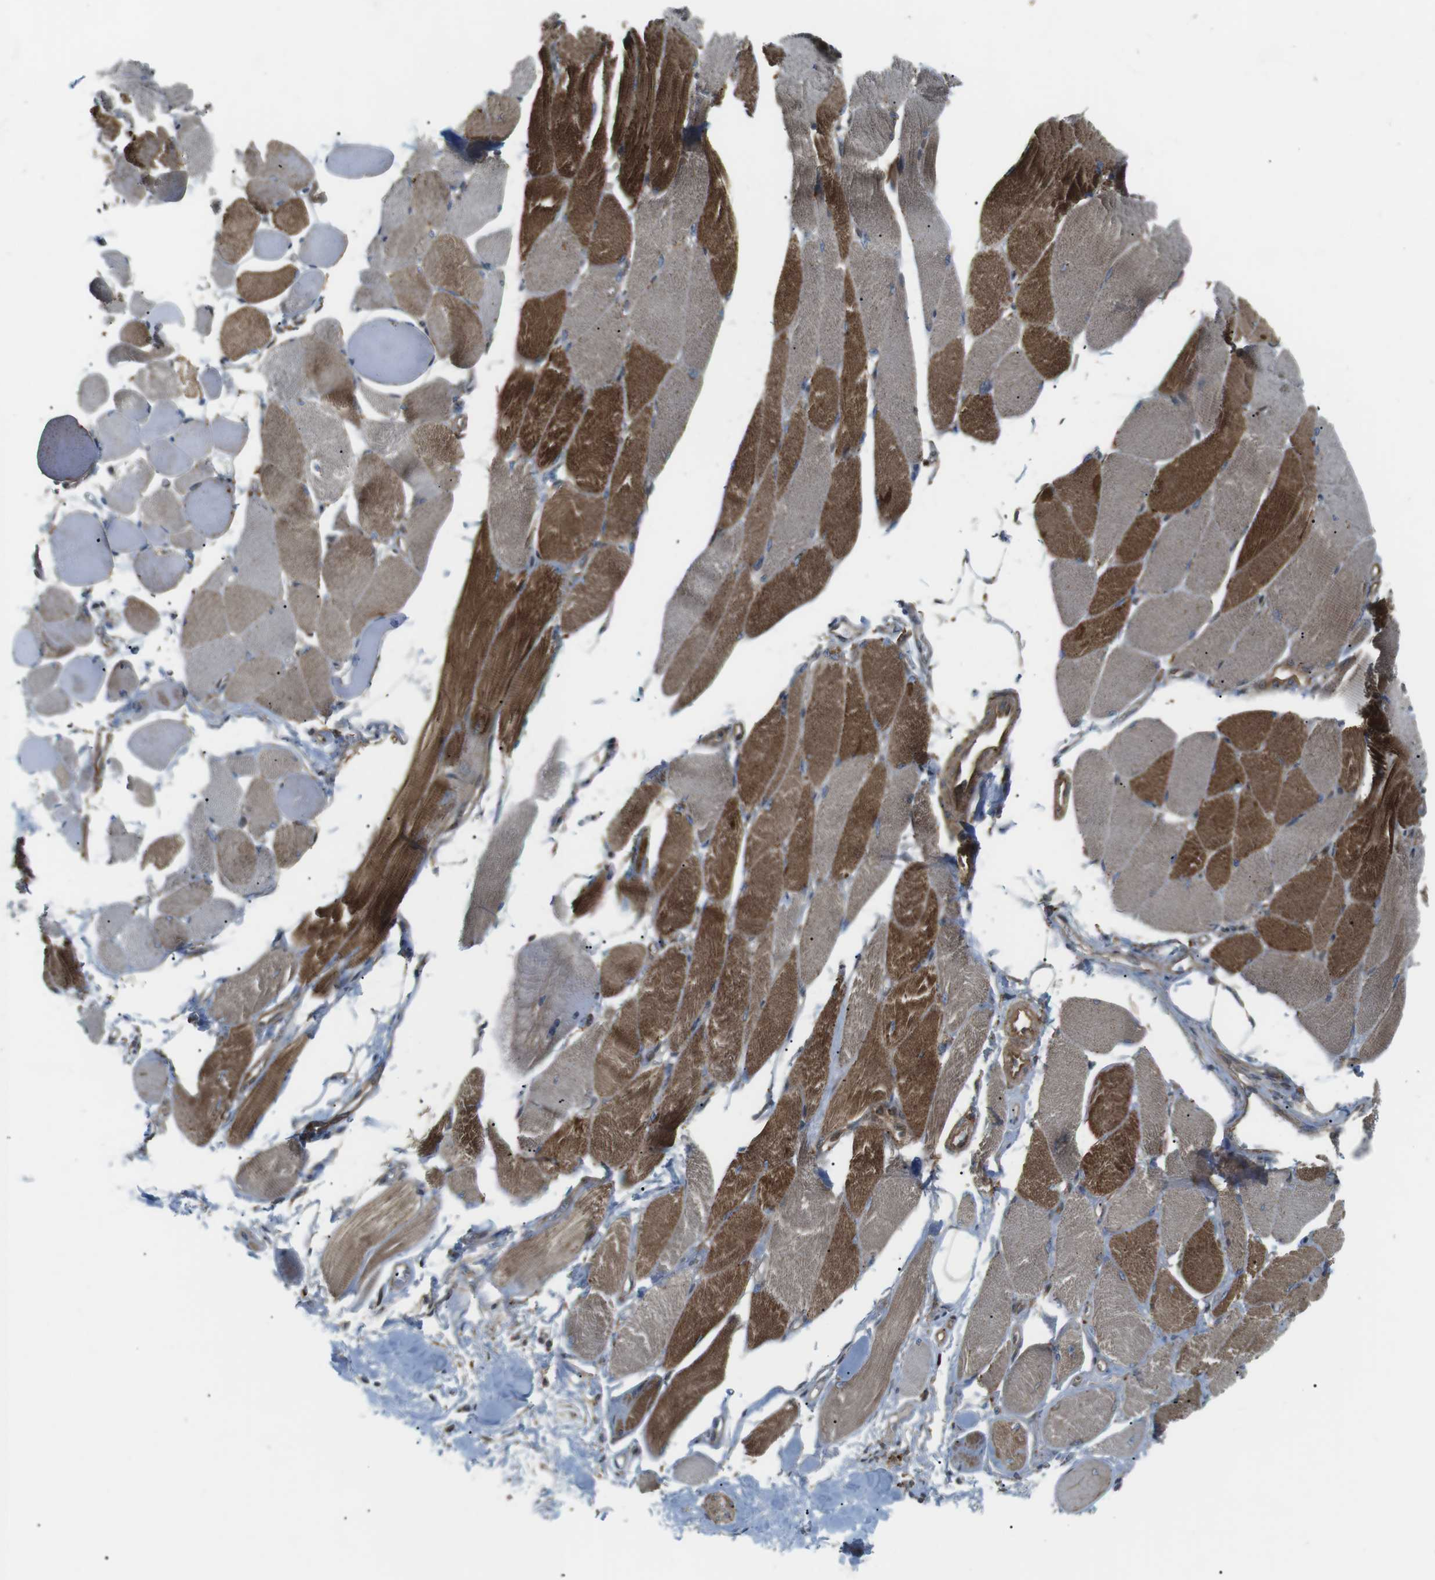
{"staining": {"intensity": "moderate", "quantity": ">75%", "location": "cytoplasmic/membranous"}, "tissue": "skeletal muscle", "cell_type": "Myocytes", "image_type": "normal", "snomed": [{"axis": "morphology", "description": "Normal tissue, NOS"}, {"axis": "topography", "description": "Skeletal muscle"}, {"axis": "topography", "description": "Peripheral nerve tissue"}], "caption": "Skeletal muscle stained with IHC demonstrates moderate cytoplasmic/membranous expression in approximately >75% of myocytes.", "gene": "KANK2", "patient": {"sex": "female", "age": 84}}